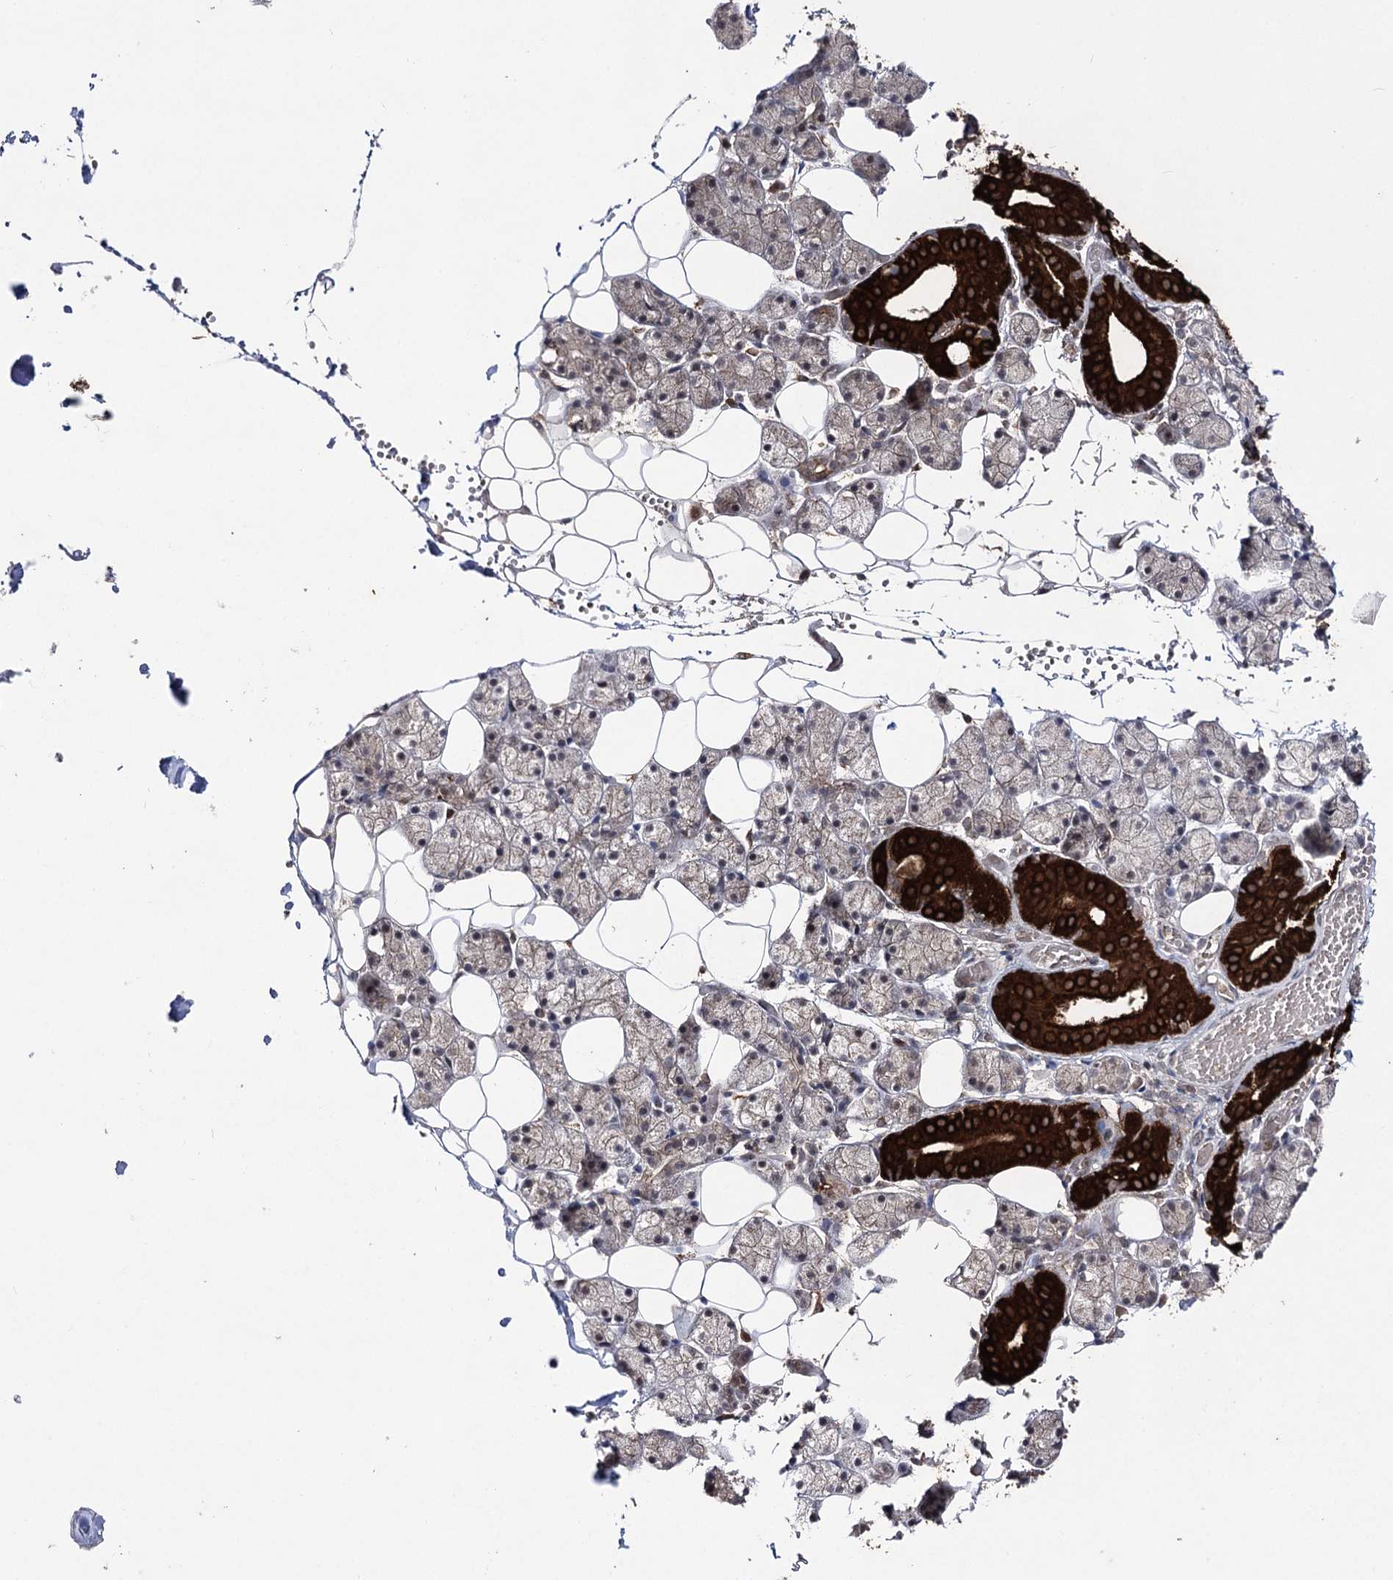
{"staining": {"intensity": "strong", "quantity": "<25%", "location": "cytoplasmic/membranous"}, "tissue": "salivary gland", "cell_type": "Glandular cells", "image_type": "normal", "snomed": [{"axis": "morphology", "description": "Normal tissue, NOS"}, {"axis": "topography", "description": "Salivary gland"}], "caption": "An immunohistochemistry (IHC) photomicrograph of benign tissue is shown. Protein staining in brown labels strong cytoplasmic/membranous positivity in salivary gland within glandular cells. (IHC, brightfield microscopy, high magnification).", "gene": "HSD11B2", "patient": {"sex": "female", "age": 33}}